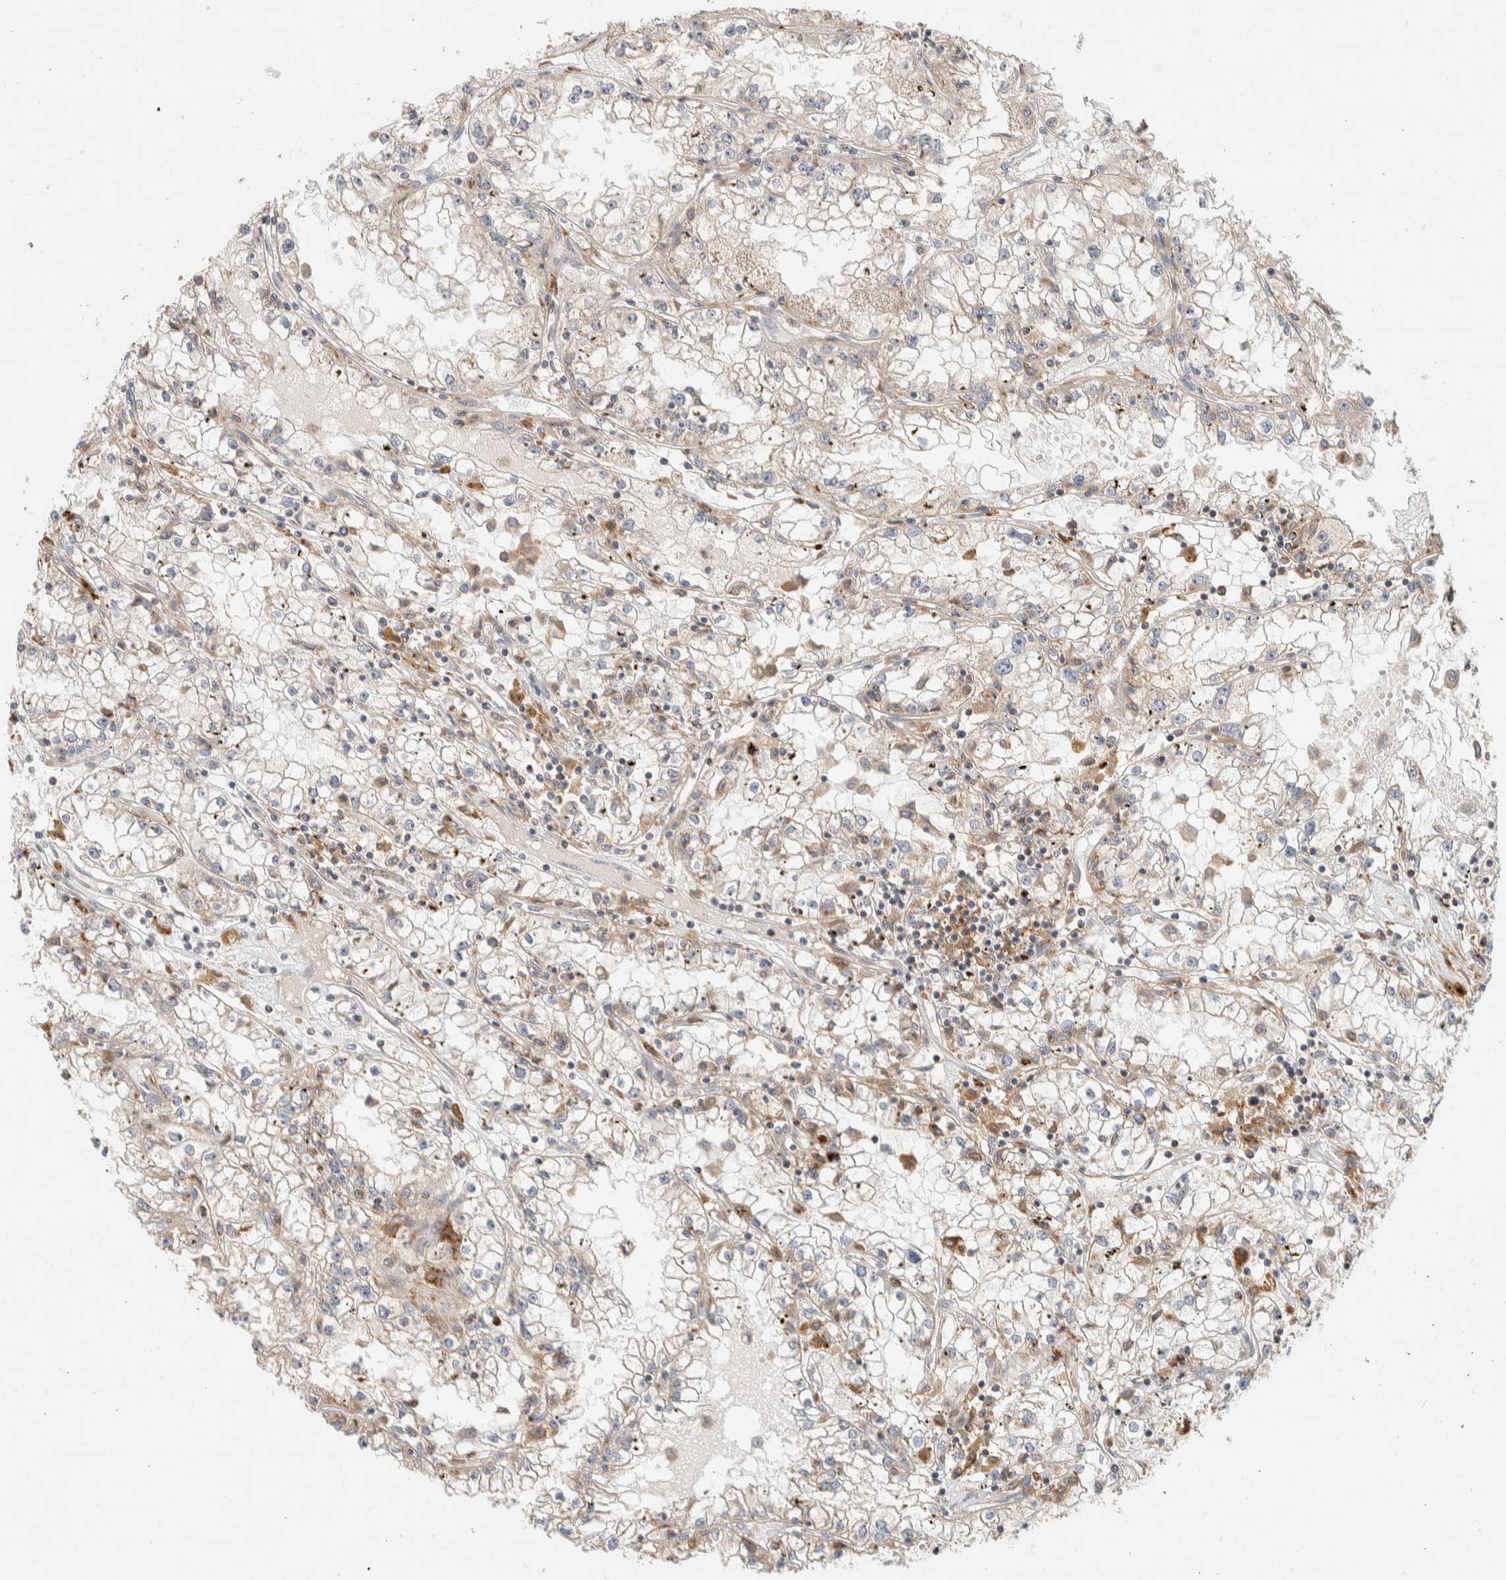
{"staining": {"intensity": "weak", "quantity": ">75%", "location": "cytoplasmic/membranous"}, "tissue": "renal cancer", "cell_type": "Tumor cells", "image_type": "cancer", "snomed": [{"axis": "morphology", "description": "Adenocarcinoma, NOS"}, {"axis": "topography", "description": "Kidney"}], "caption": "High-magnification brightfield microscopy of renal cancer stained with DAB (brown) and counterstained with hematoxylin (blue). tumor cells exhibit weak cytoplasmic/membranous expression is appreciated in approximately>75% of cells. The staining was performed using DAB (3,3'-diaminobenzidine), with brown indicating positive protein expression. Nuclei are stained blue with hematoxylin.", "gene": "KIF9", "patient": {"sex": "male", "age": 56}}